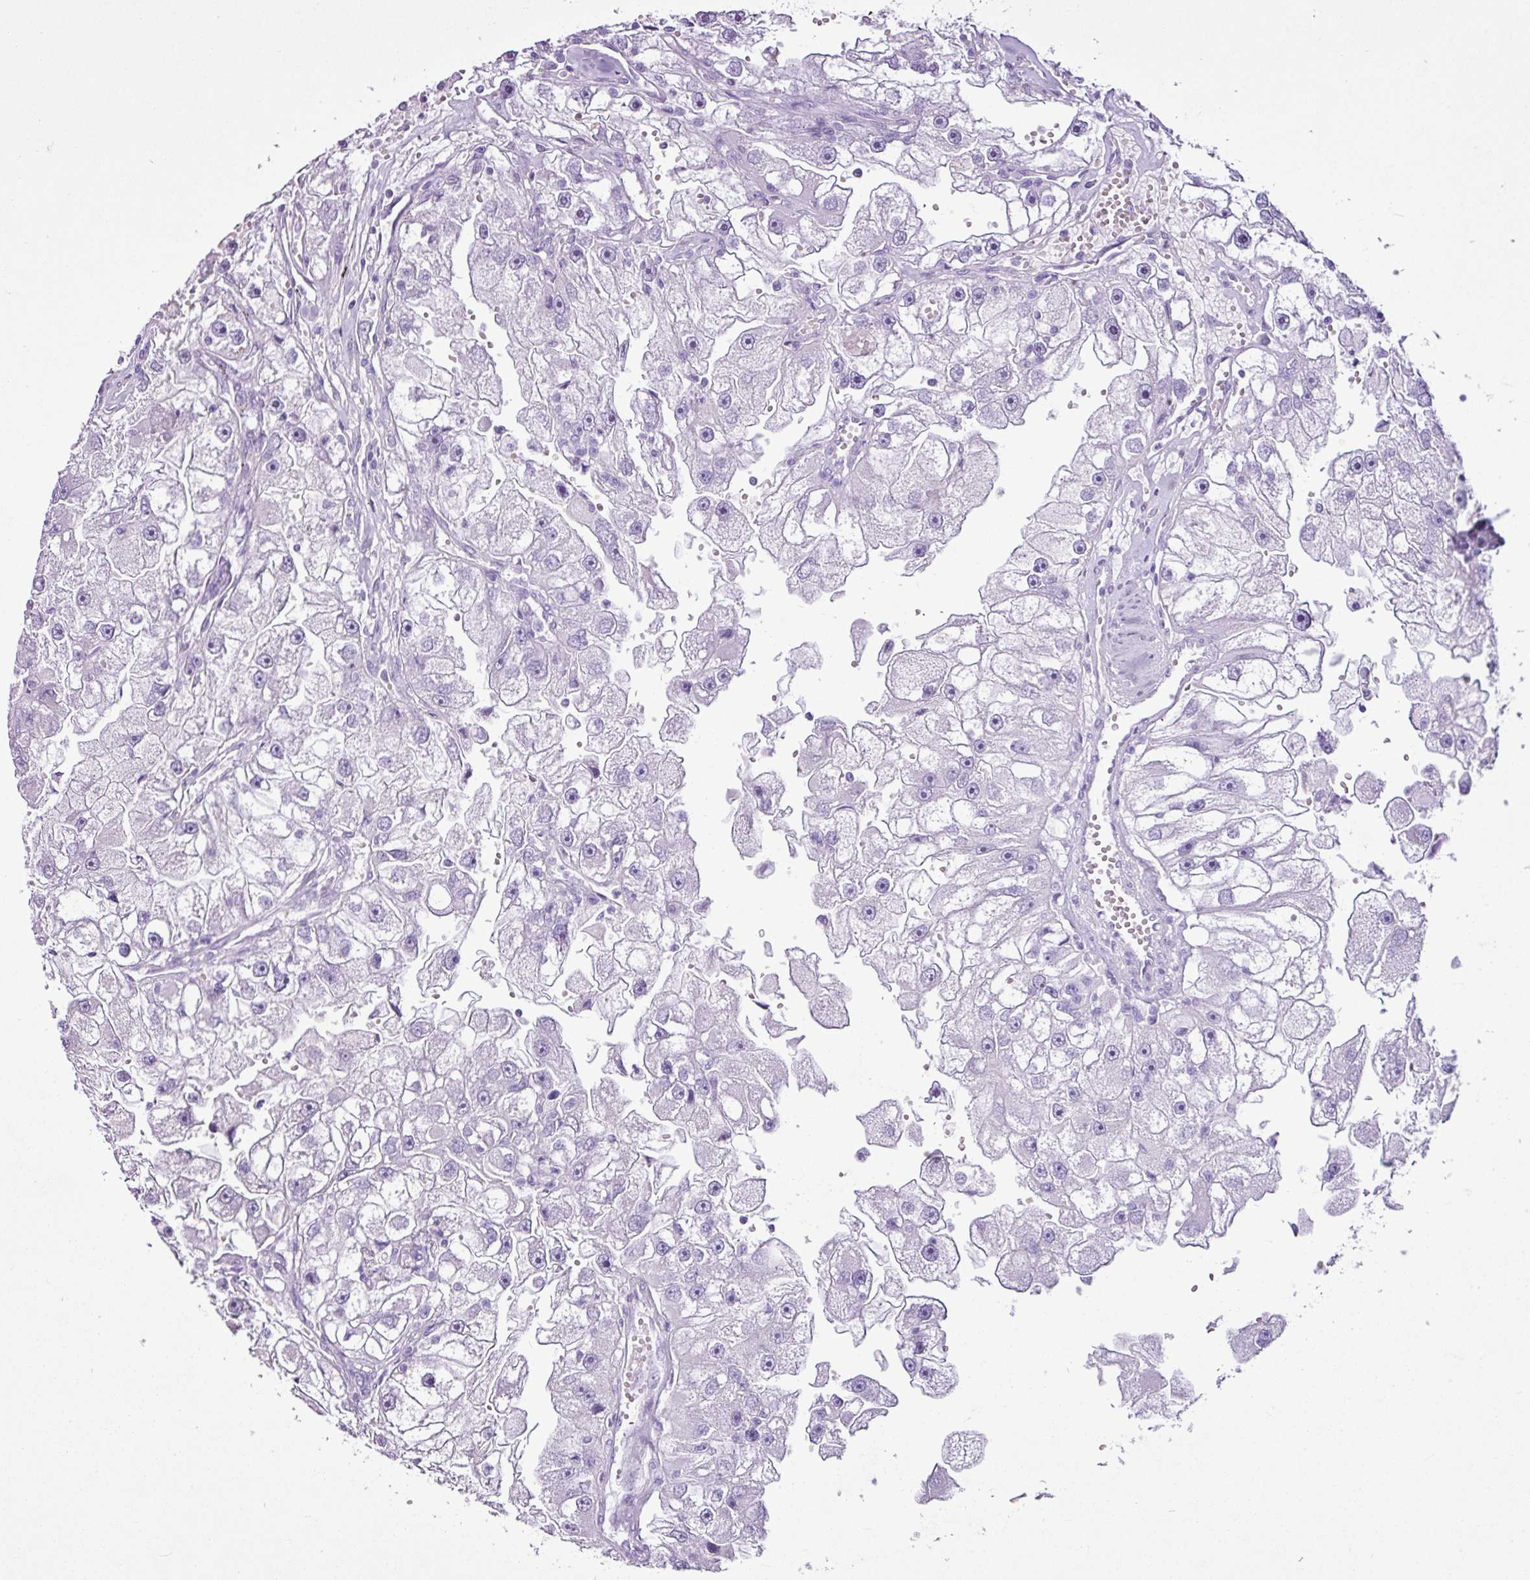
{"staining": {"intensity": "negative", "quantity": "none", "location": "none"}, "tissue": "renal cancer", "cell_type": "Tumor cells", "image_type": "cancer", "snomed": [{"axis": "morphology", "description": "Adenocarcinoma, NOS"}, {"axis": "topography", "description": "Kidney"}], "caption": "Immunohistochemical staining of renal adenocarcinoma displays no significant expression in tumor cells.", "gene": "PGR", "patient": {"sex": "male", "age": 63}}